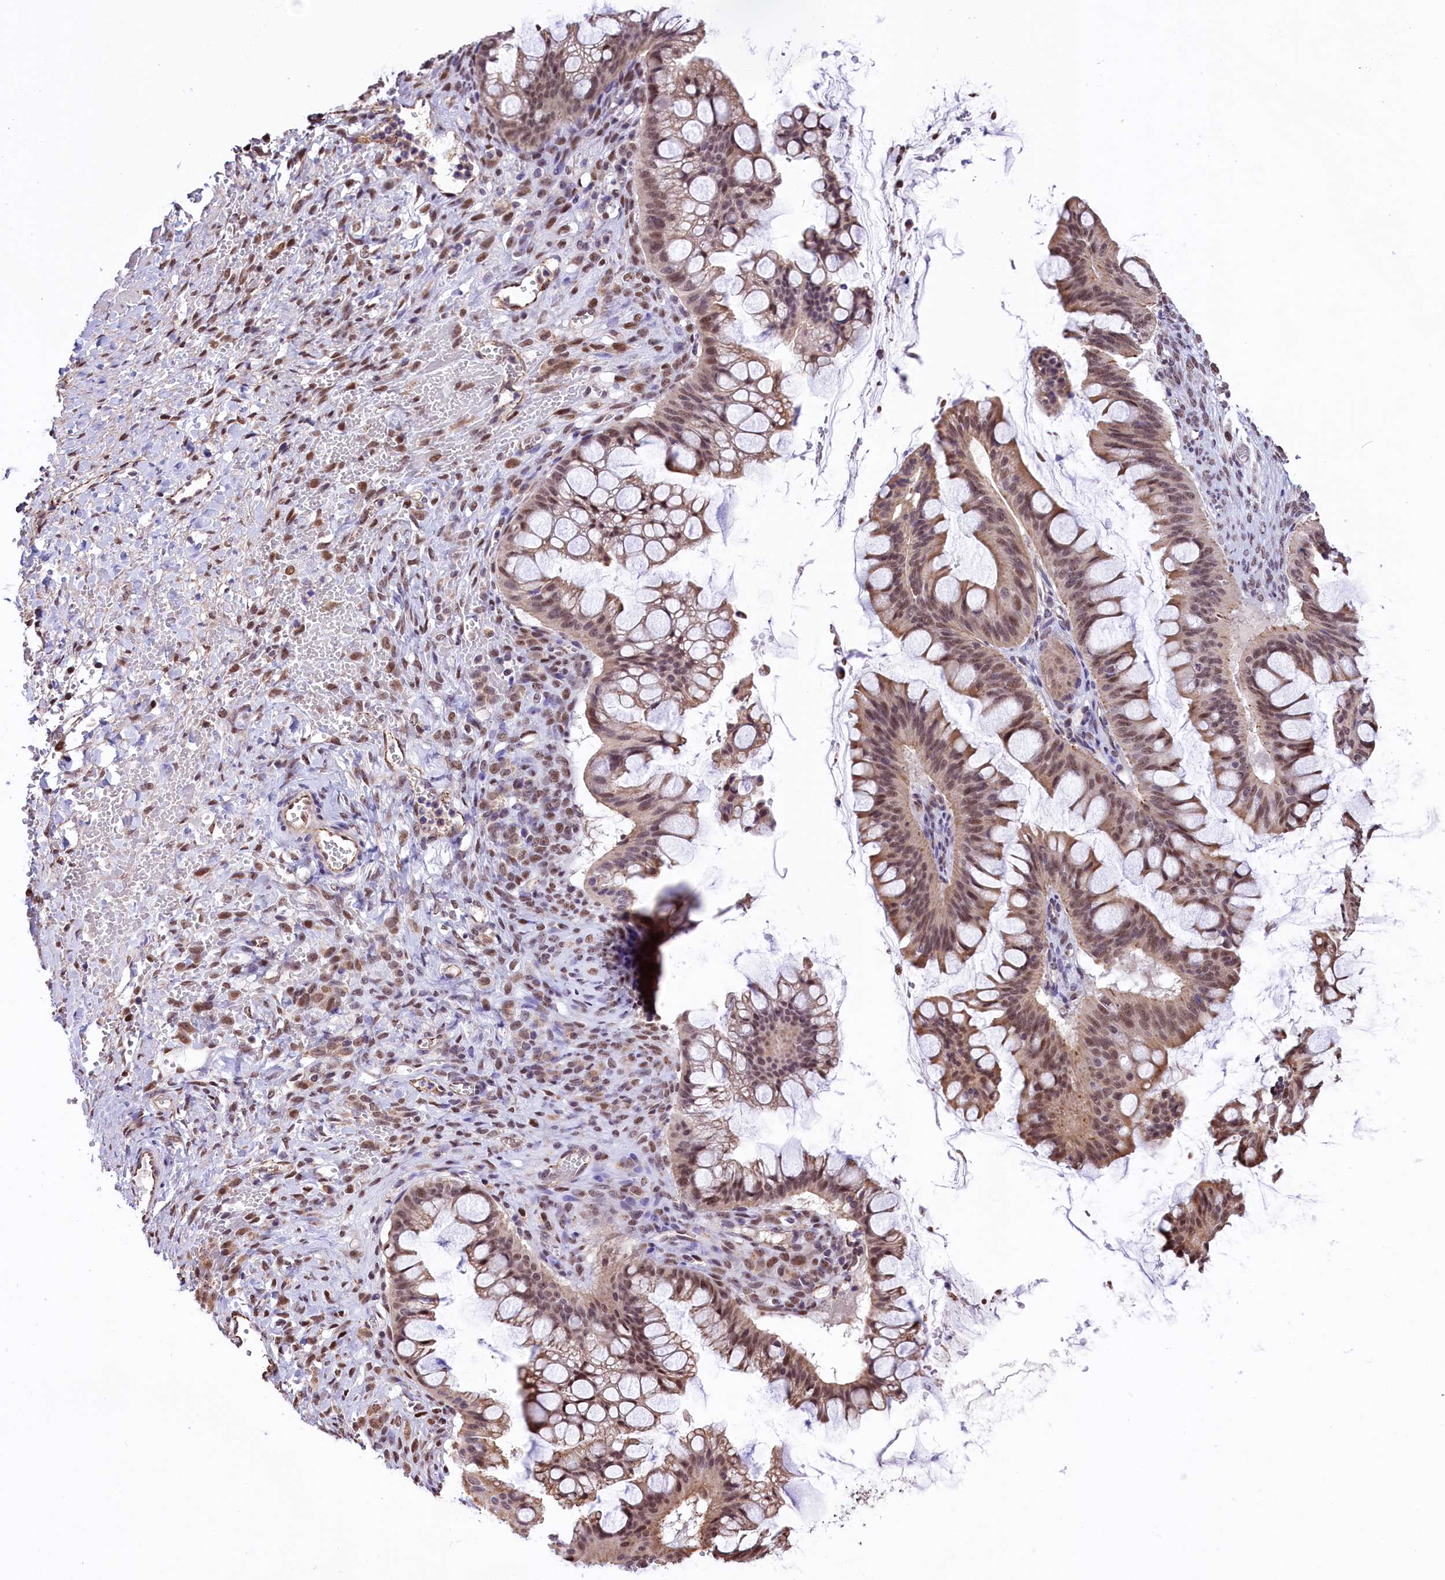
{"staining": {"intensity": "weak", "quantity": ">75%", "location": "cytoplasmic/membranous,nuclear"}, "tissue": "ovarian cancer", "cell_type": "Tumor cells", "image_type": "cancer", "snomed": [{"axis": "morphology", "description": "Cystadenocarcinoma, mucinous, NOS"}, {"axis": "topography", "description": "Ovary"}], "caption": "There is low levels of weak cytoplasmic/membranous and nuclear positivity in tumor cells of ovarian mucinous cystadenocarcinoma, as demonstrated by immunohistochemical staining (brown color).", "gene": "MRPL54", "patient": {"sex": "female", "age": 73}}